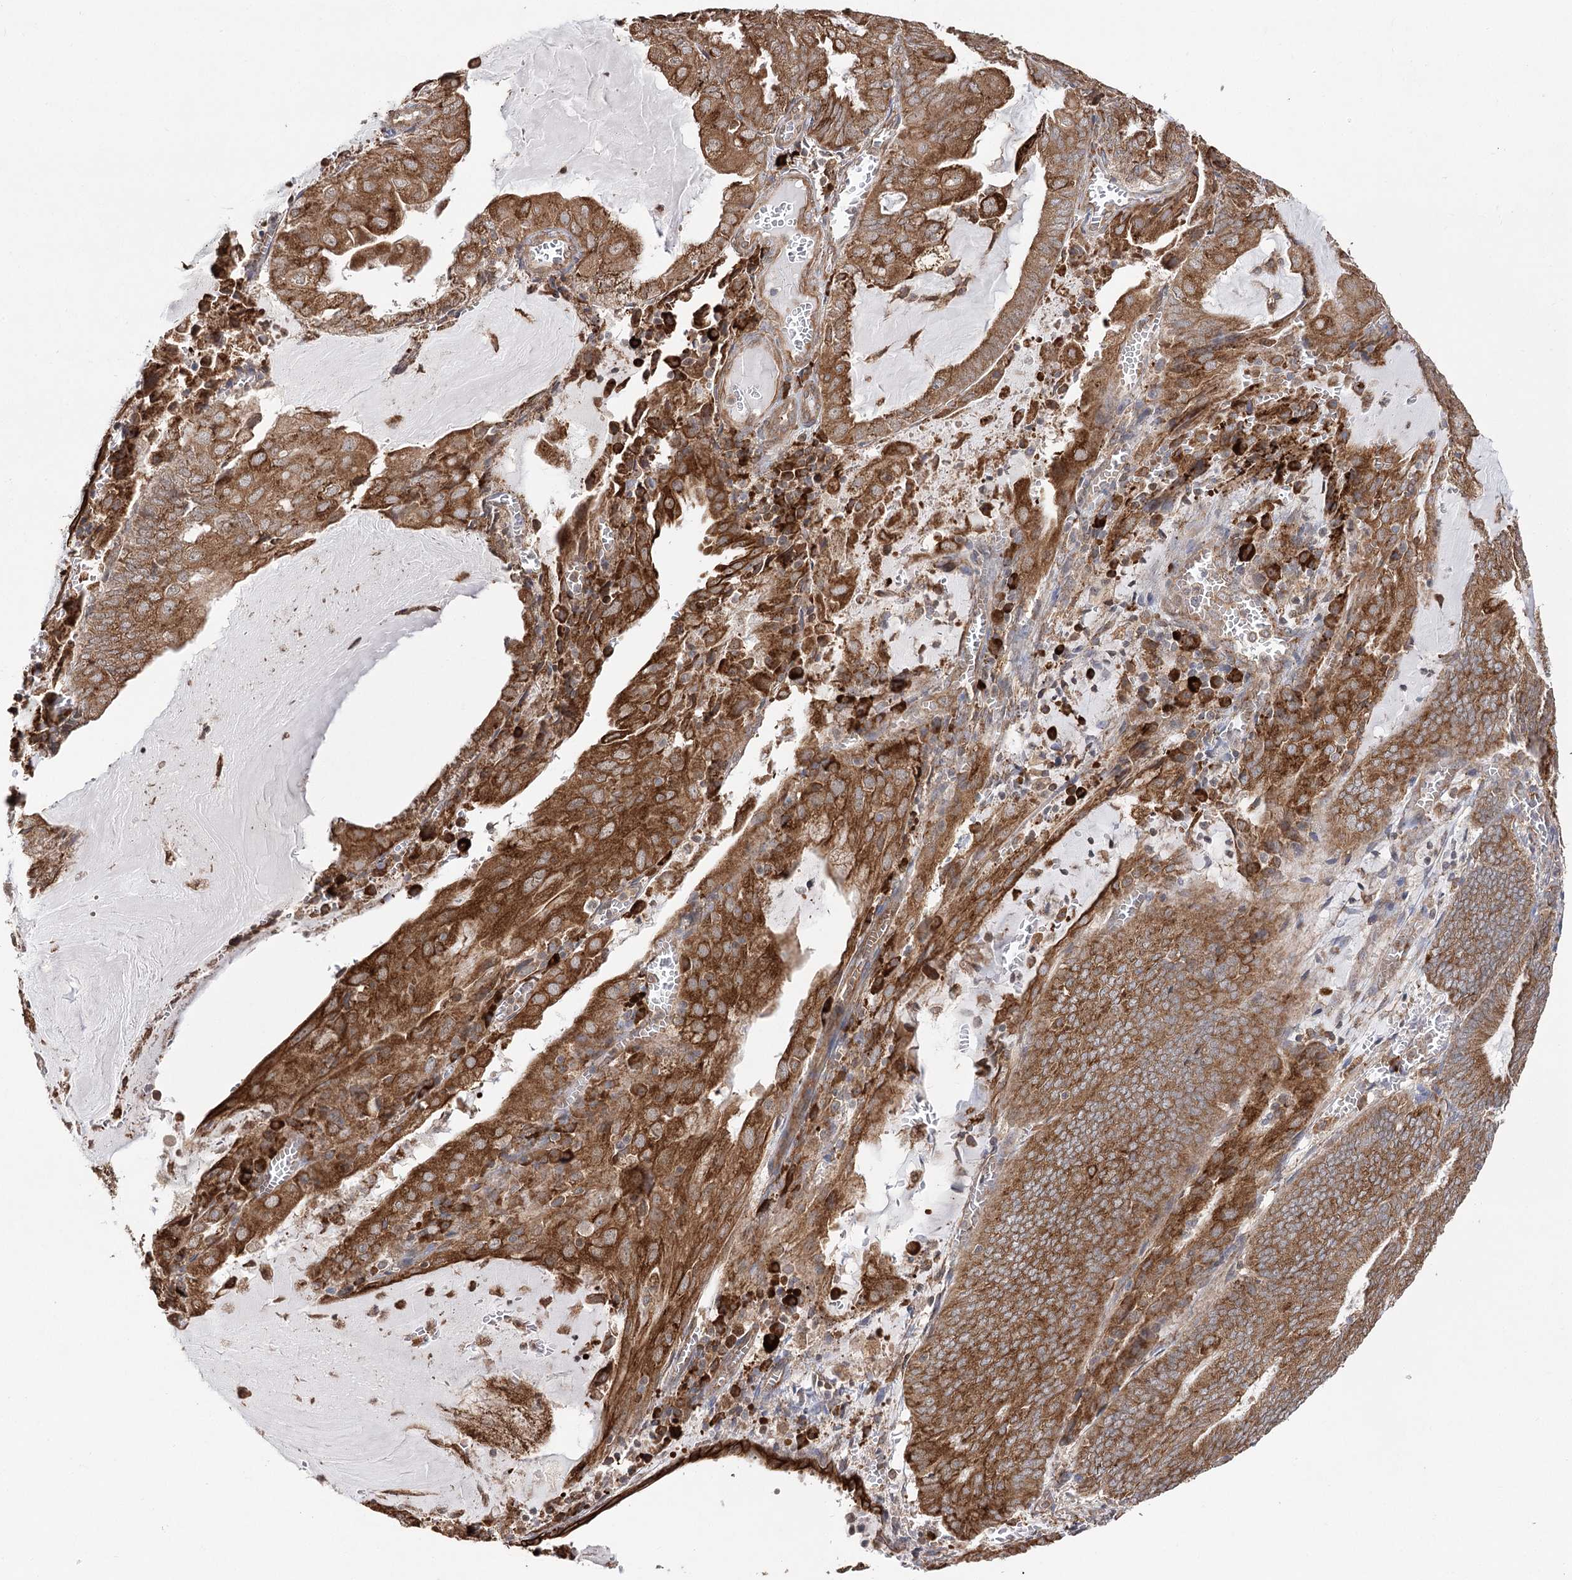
{"staining": {"intensity": "strong", "quantity": ">75%", "location": "cytoplasmic/membranous"}, "tissue": "endometrial cancer", "cell_type": "Tumor cells", "image_type": "cancer", "snomed": [{"axis": "morphology", "description": "Adenocarcinoma, NOS"}, {"axis": "topography", "description": "Endometrium"}], "caption": "Endometrial cancer stained with a protein marker exhibits strong staining in tumor cells.", "gene": "DNAJB14", "patient": {"sex": "female", "age": 81}}